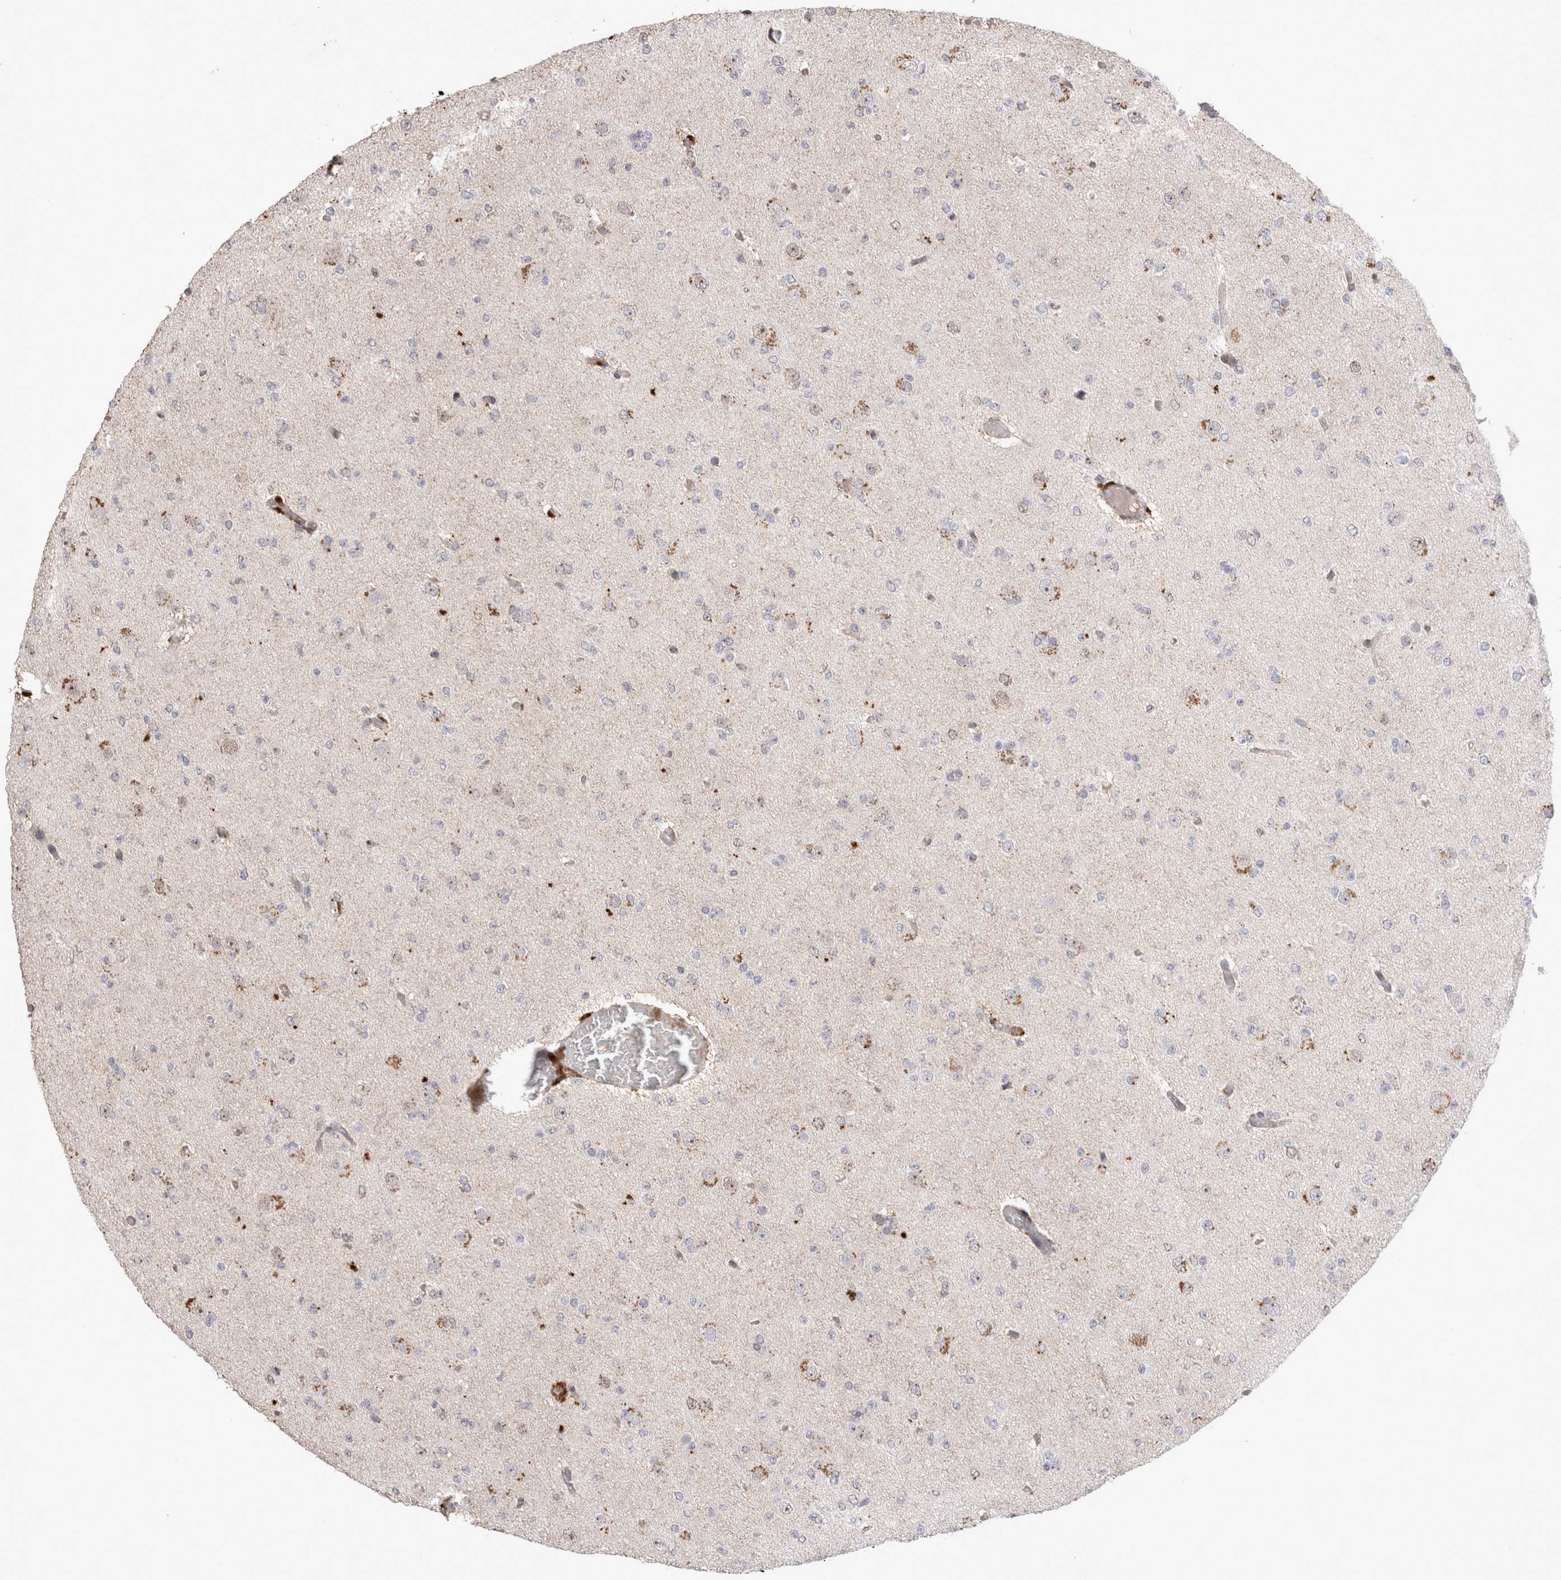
{"staining": {"intensity": "moderate", "quantity": "<25%", "location": "cytoplasmic/membranous"}, "tissue": "glioma", "cell_type": "Tumor cells", "image_type": "cancer", "snomed": [{"axis": "morphology", "description": "Glioma, malignant, Low grade"}, {"axis": "topography", "description": "Brain"}], "caption": "Human glioma stained for a protein (brown) shows moderate cytoplasmic/membranous positive positivity in about <25% of tumor cells.", "gene": "STK11", "patient": {"sex": "female", "age": 22}}